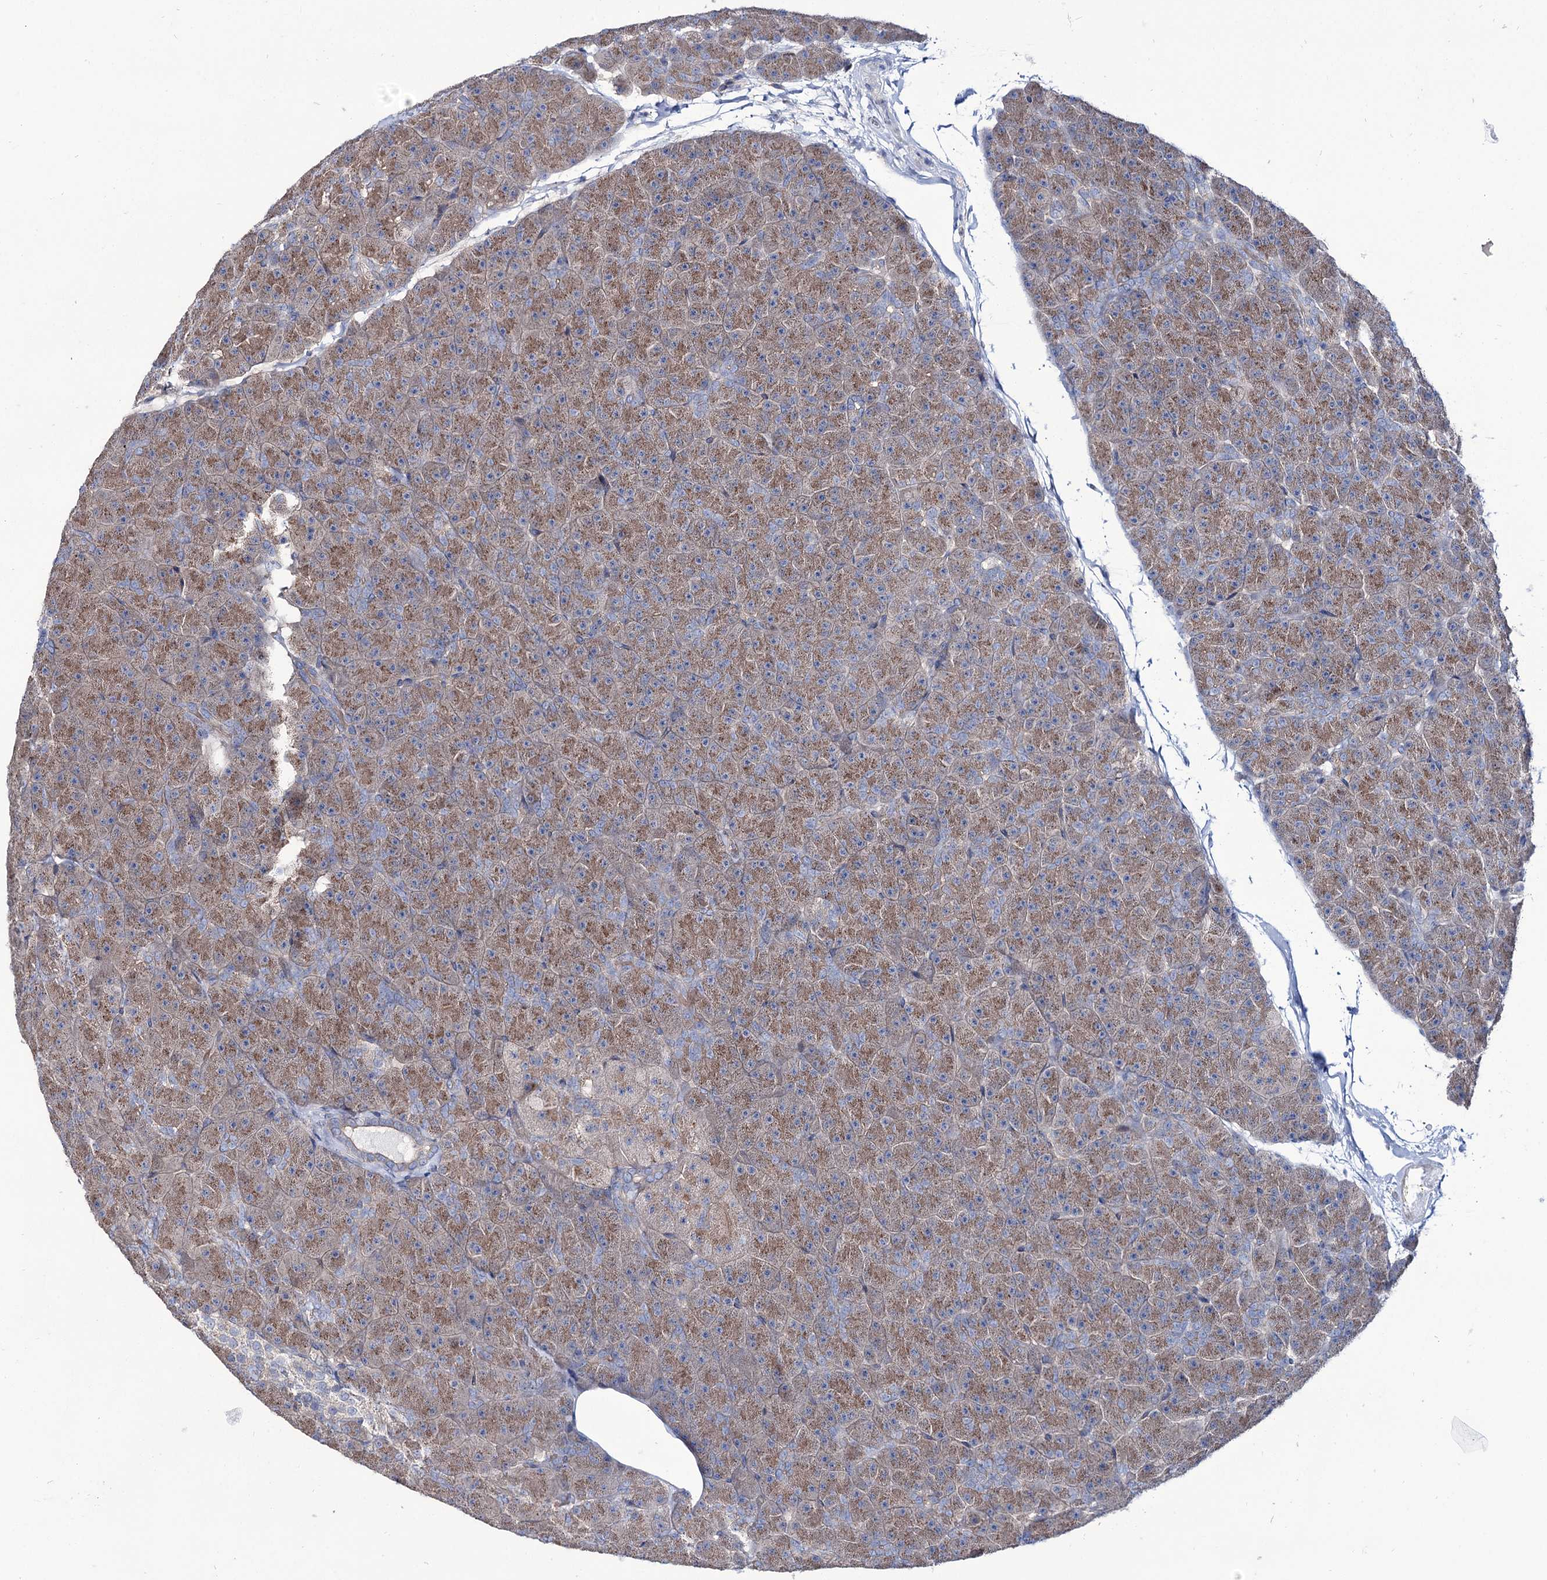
{"staining": {"intensity": "moderate", "quantity": ">75%", "location": "cytoplasmic/membranous"}, "tissue": "pancreas", "cell_type": "Exocrine glandular cells", "image_type": "normal", "snomed": [{"axis": "morphology", "description": "Normal tissue, NOS"}, {"axis": "topography", "description": "Pancreas"}], "caption": "Immunohistochemistry (IHC) image of unremarkable pancreas stained for a protein (brown), which exhibits medium levels of moderate cytoplasmic/membranous staining in approximately >75% of exocrine glandular cells.", "gene": "SEC24A", "patient": {"sex": "male", "age": 36}}